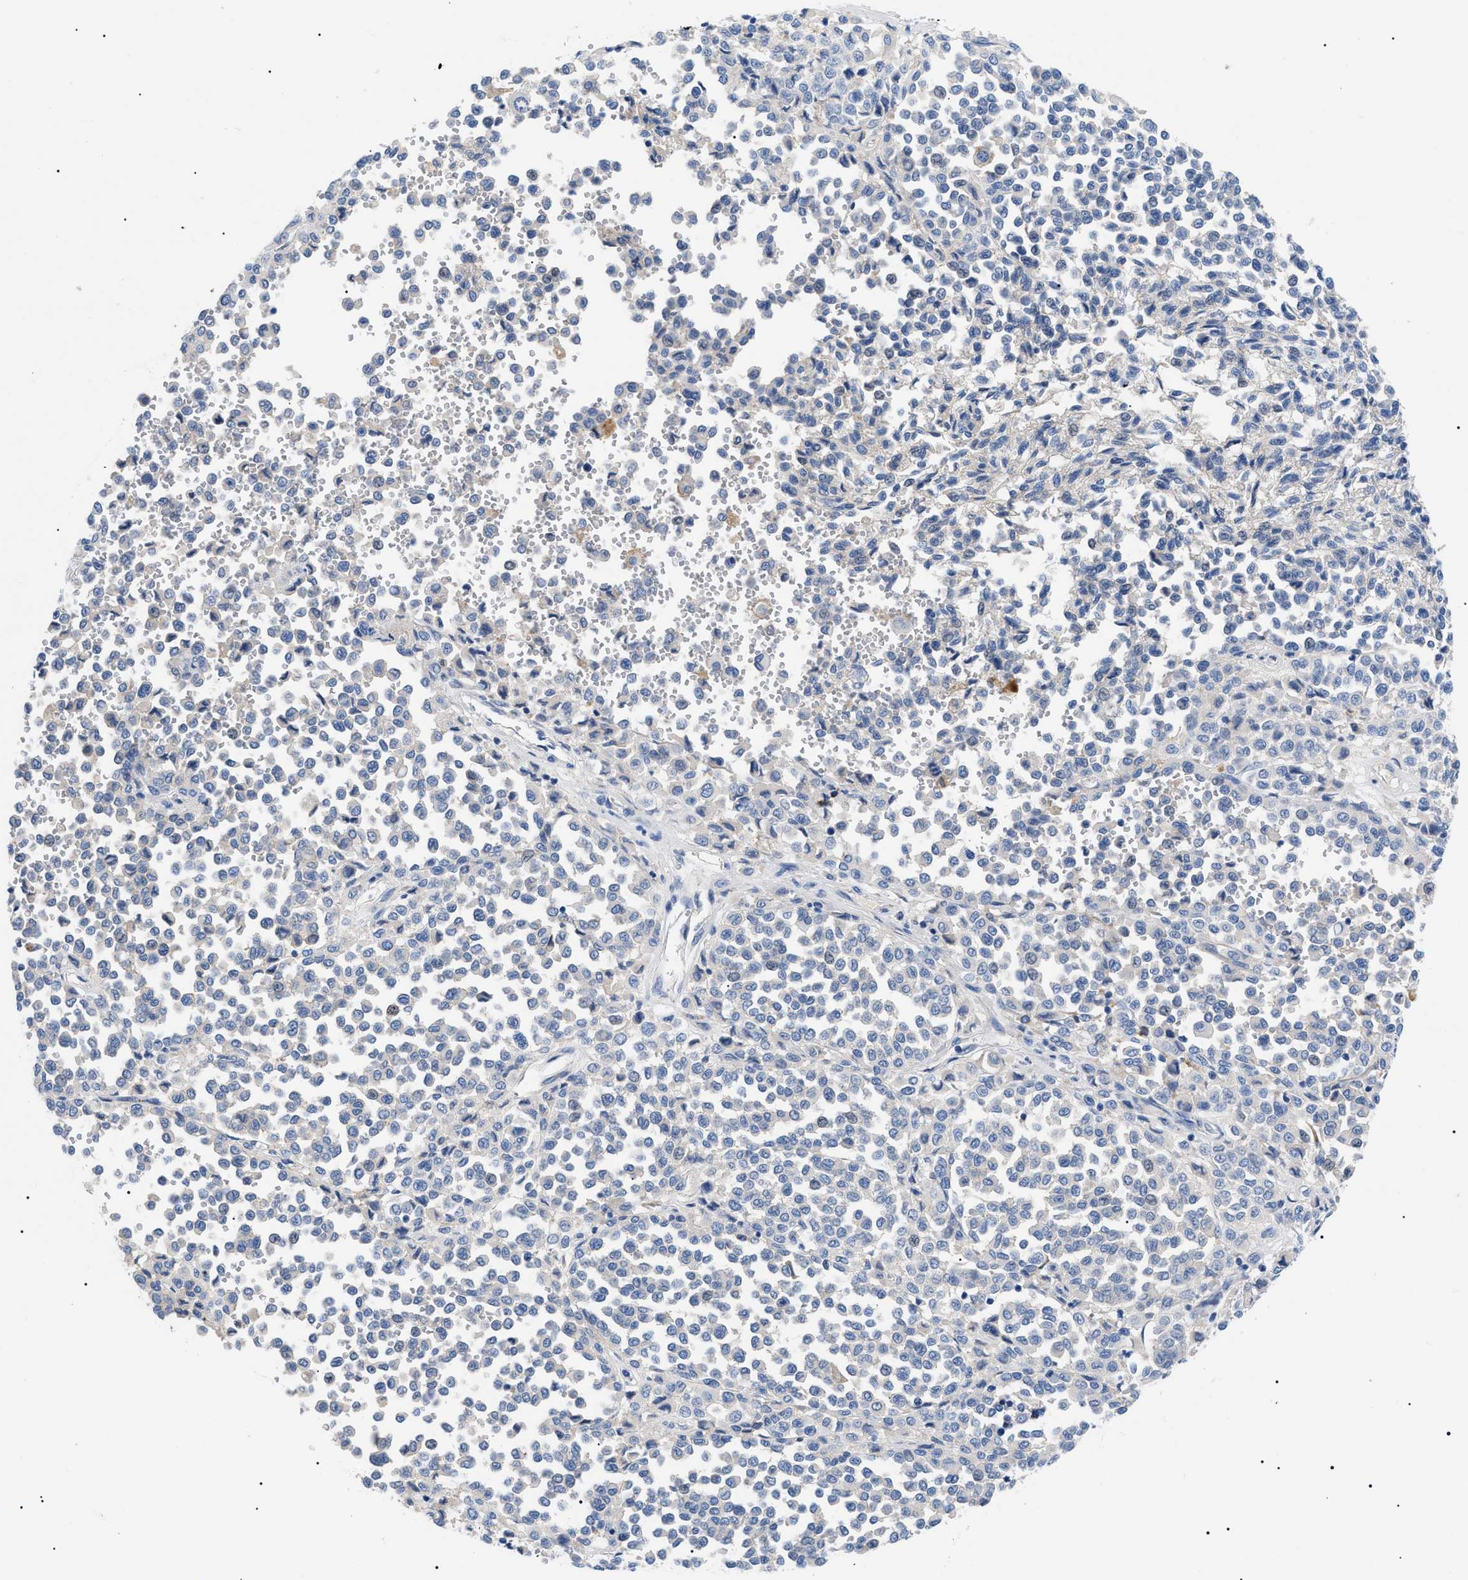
{"staining": {"intensity": "weak", "quantity": "<25%", "location": "cytoplasmic/membranous"}, "tissue": "melanoma", "cell_type": "Tumor cells", "image_type": "cancer", "snomed": [{"axis": "morphology", "description": "Malignant melanoma, Metastatic site"}, {"axis": "topography", "description": "Pancreas"}], "caption": "An immunohistochemistry photomicrograph of melanoma is shown. There is no staining in tumor cells of melanoma.", "gene": "ACKR1", "patient": {"sex": "female", "age": 30}}